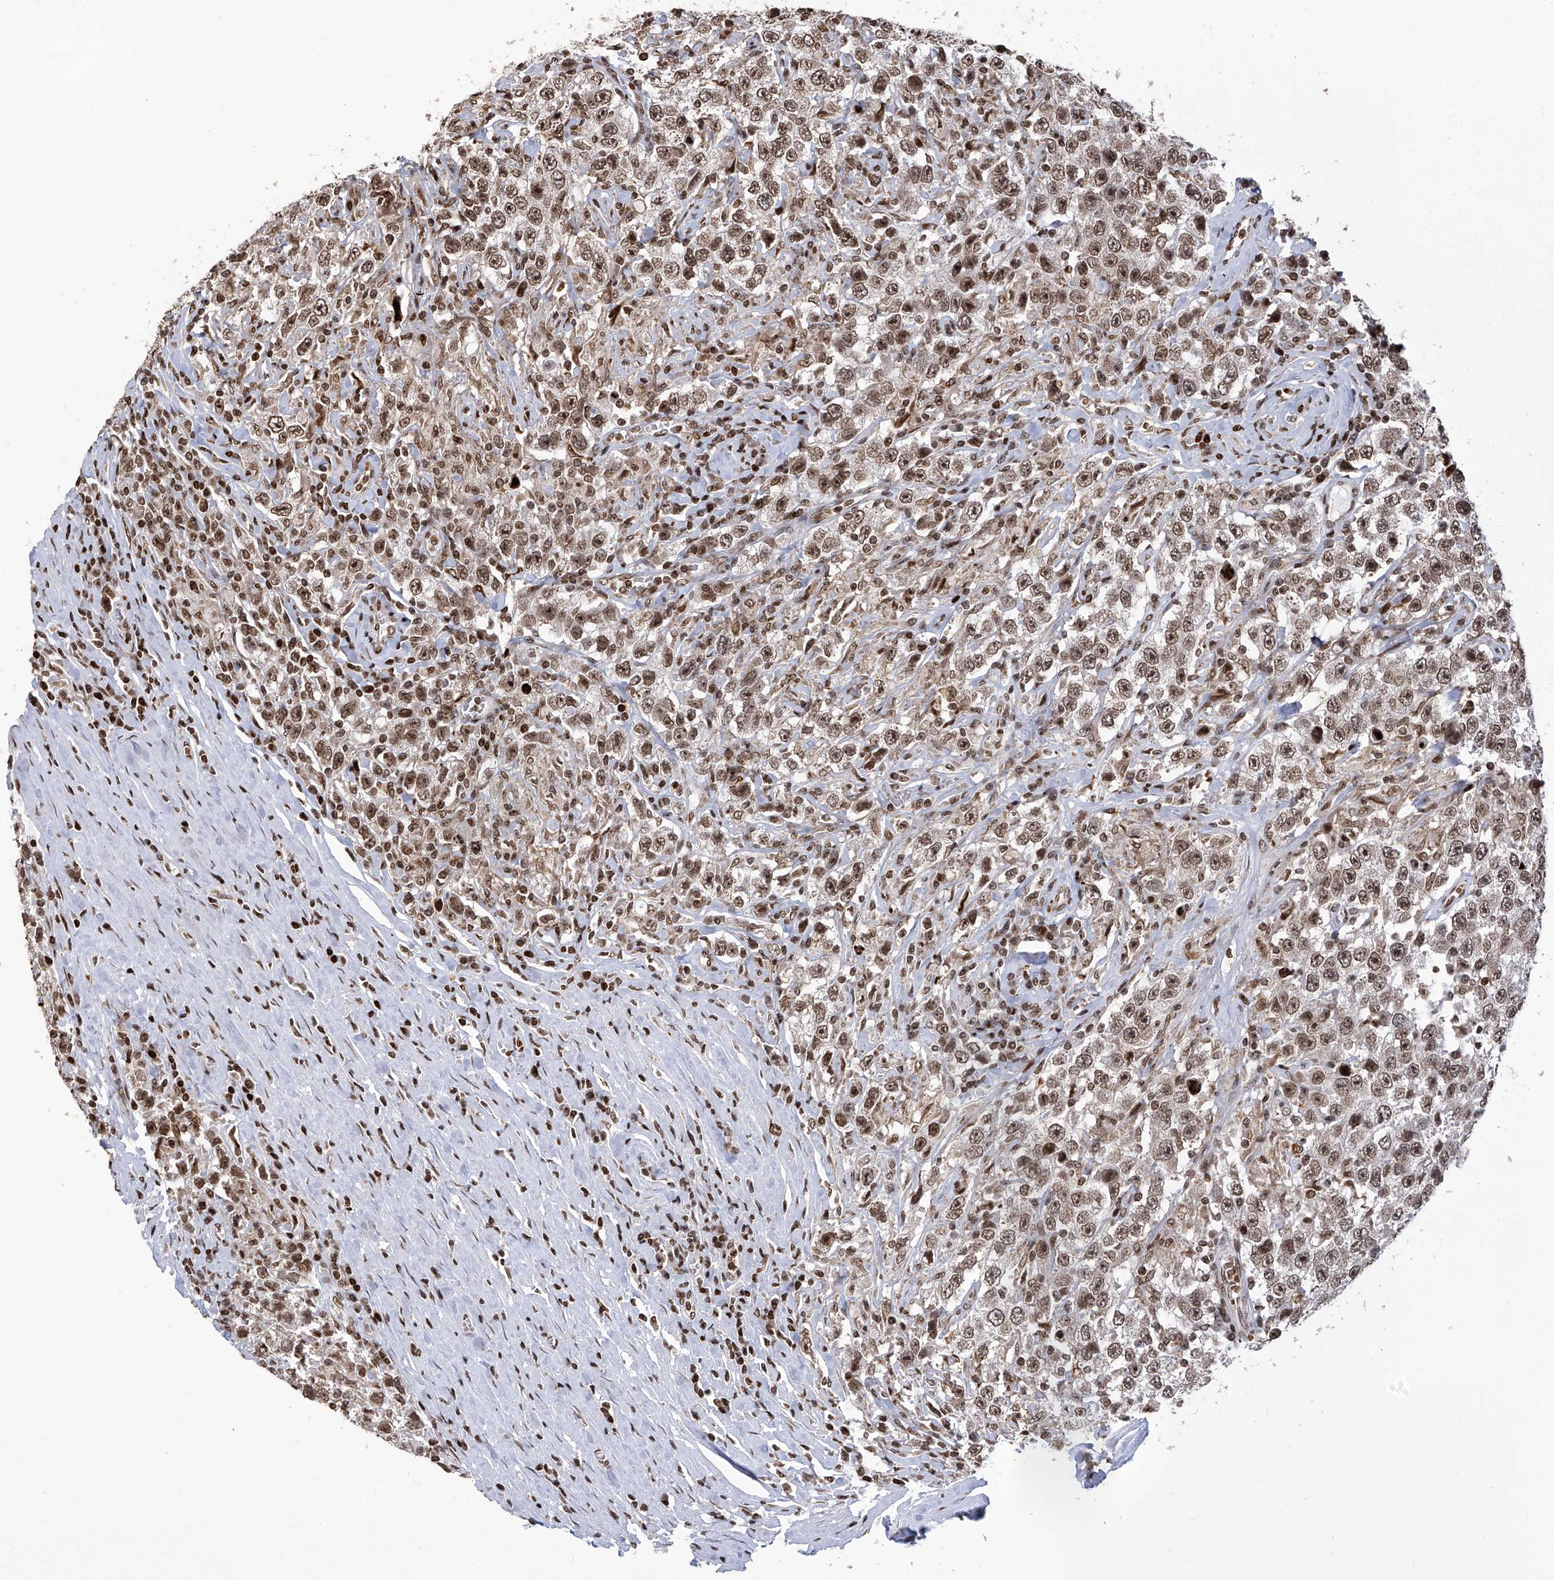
{"staining": {"intensity": "moderate", "quantity": ">75%", "location": "nuclear"}, "tissue": "testis cancer", "cell_type": "Tumor cells", "image_type": "cancer", "snomed": [{"axis": "morphology", "description": "Seminoma, NOS"}, {"axis": "topography", "description": "Testis"}], "caption": "A brown stain labels moderate nuclear positivity of a protein in testis cancer (seminoma) tumor cells.", "gene": "PAK1IP1", "patient": {"sex": "male", "age": 41}}